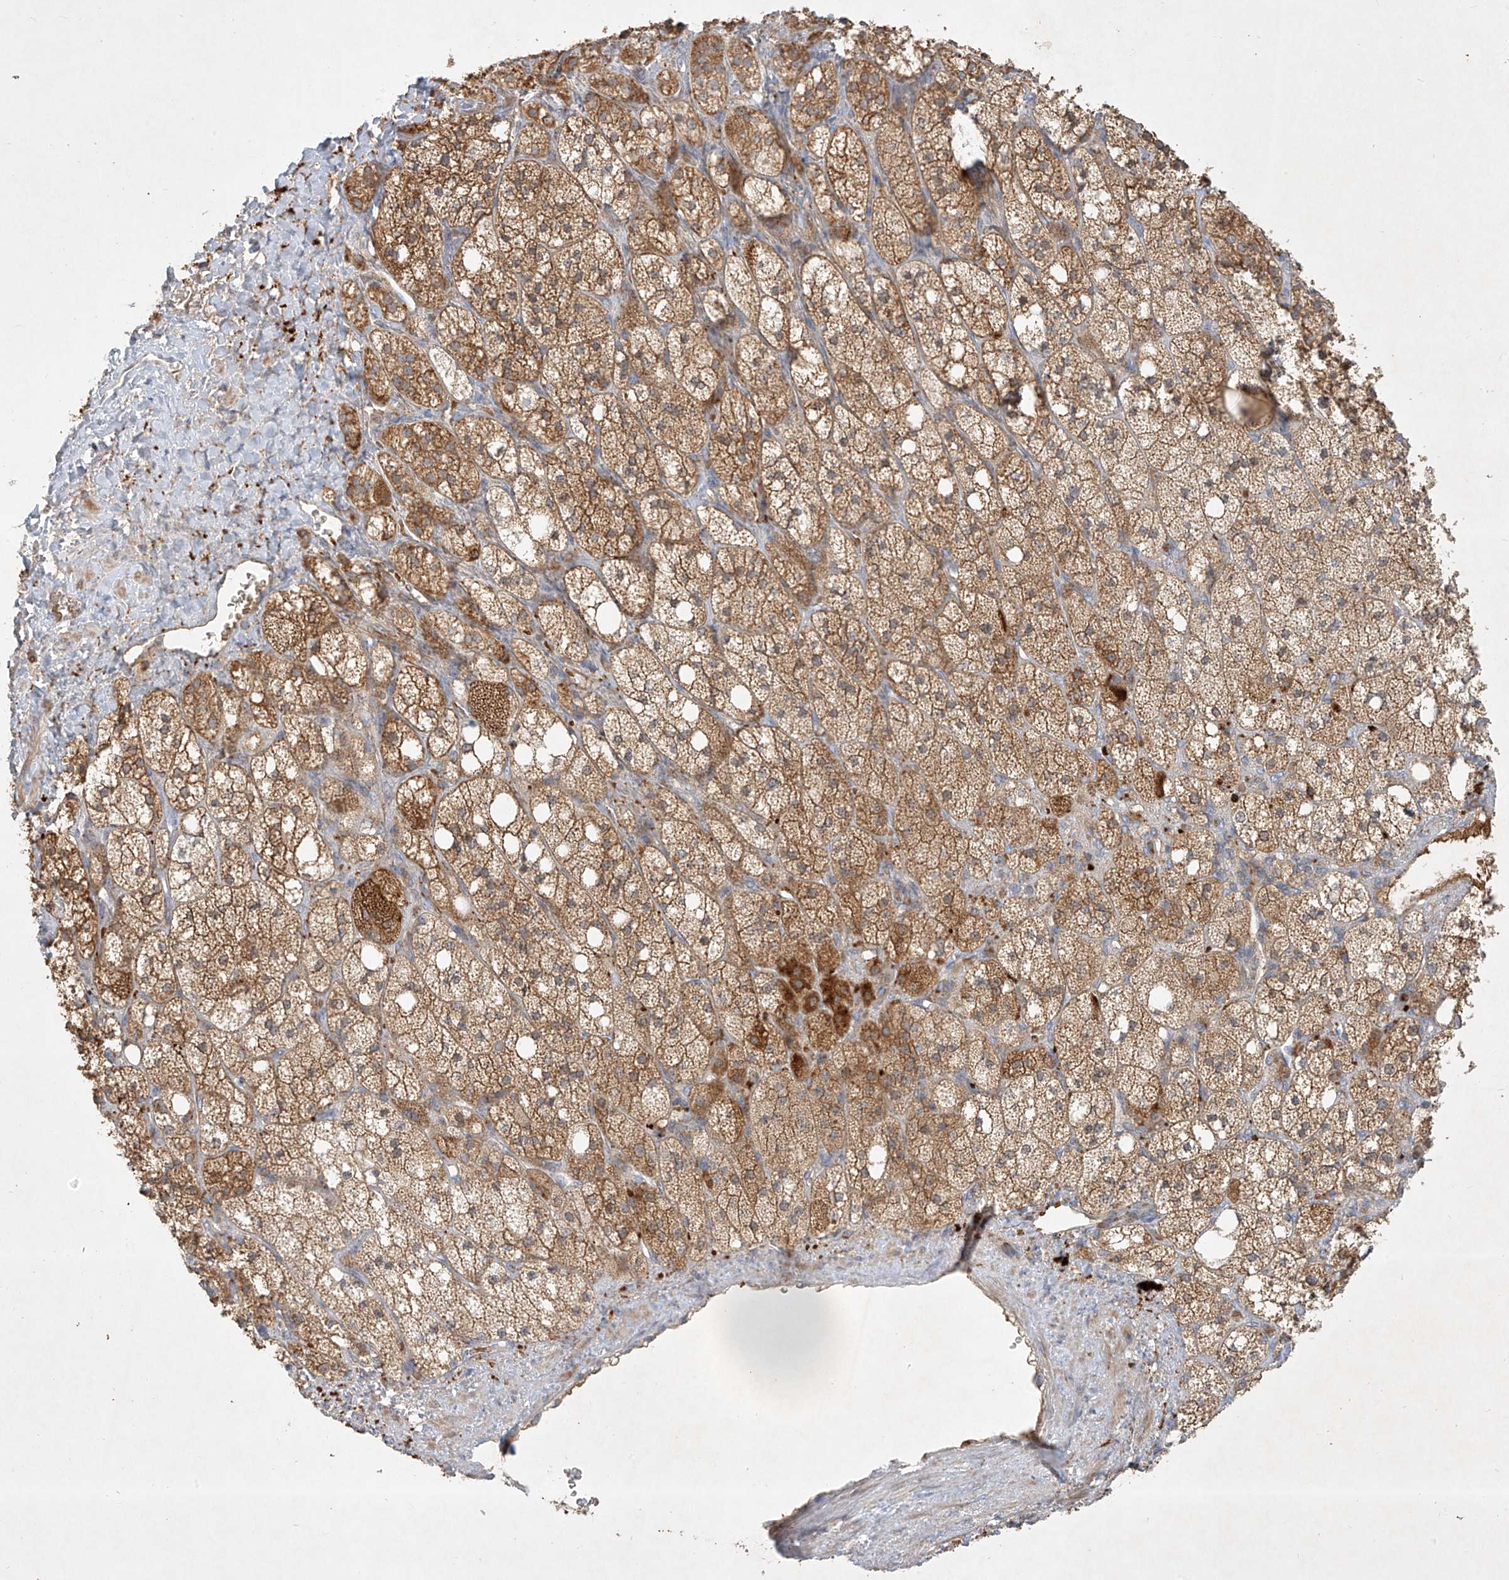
{"staining": {"intensity": "moderate", "quantity": ">75%", "location": "cytoplasmic/membranous"}, "tissue": "adrenal gland", "cell_type": "Glandular cells", "image_type": "normal", "snomed": [{"axis": "morphology", "description": "Normal tissue, NOS"}, {"axis": "topography", "description": "Adrenal gland"}], "caption": "Adrenal gland stained for a protein (brown) displays moderate cytoplasmic/membranous positive positivity in approximately >75% of glandular cells.", "gene": "KPNA7", "patient": {"sex": "male", "age": 61}}